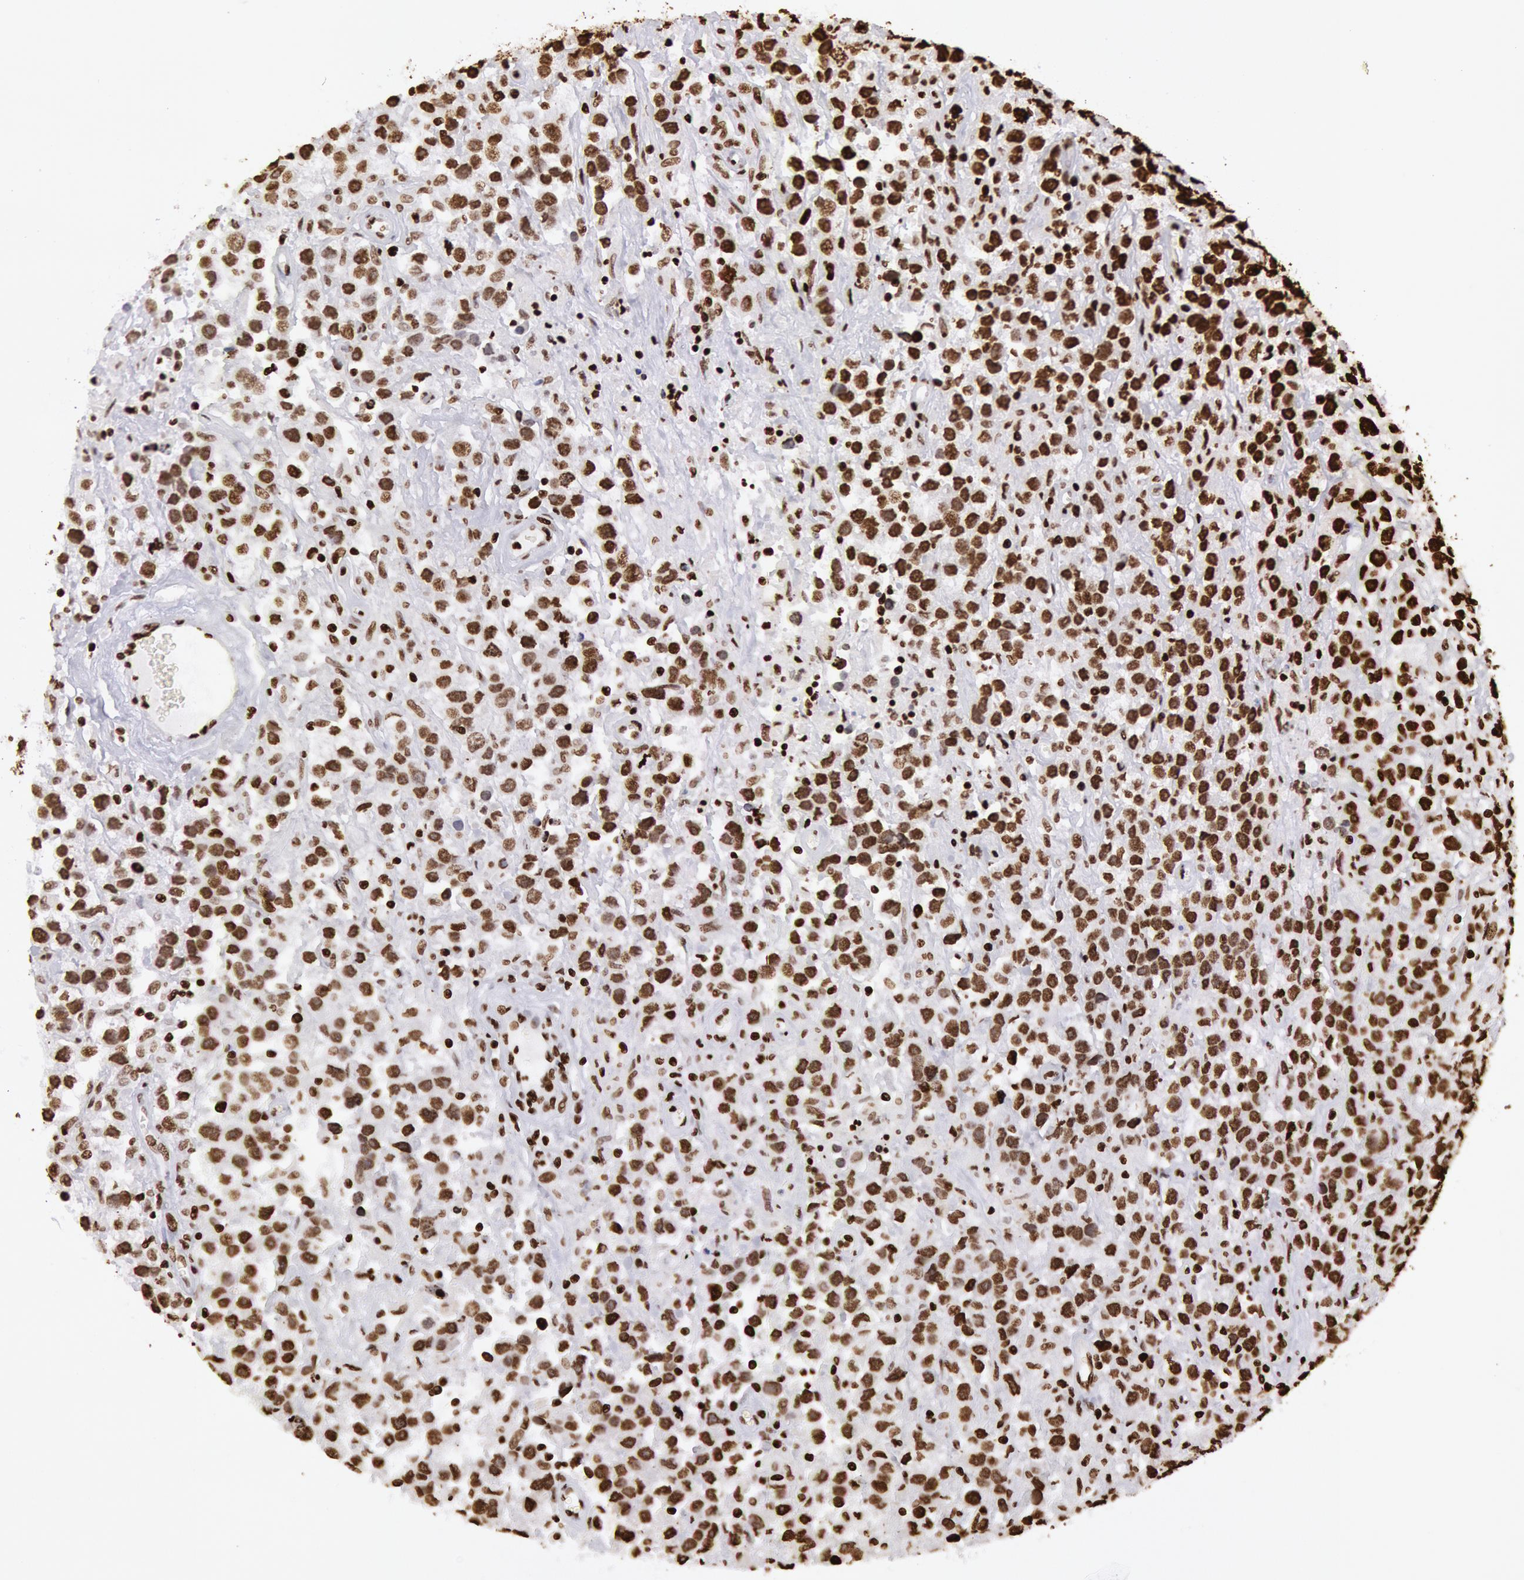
{"staining": {"intensity": "strong", "quantity": ">75%", "location": "nuclear"}, "tissue": "testis cancer", "cell_type": "Tumor cells", "image_type": "cancer", "snomed": [{"axis": "morphology", "description": "Seminoma, NOS"}, {"axis": "topography", "description": "Testis"}], "caption": "Seminoma (testis) was stained to show a protein in brown. There is high levels of strong nuclear expression in approximately >75% of tumor cells.", "gene": "H3-4", "patient": {"sex": "male", "age": 43}}